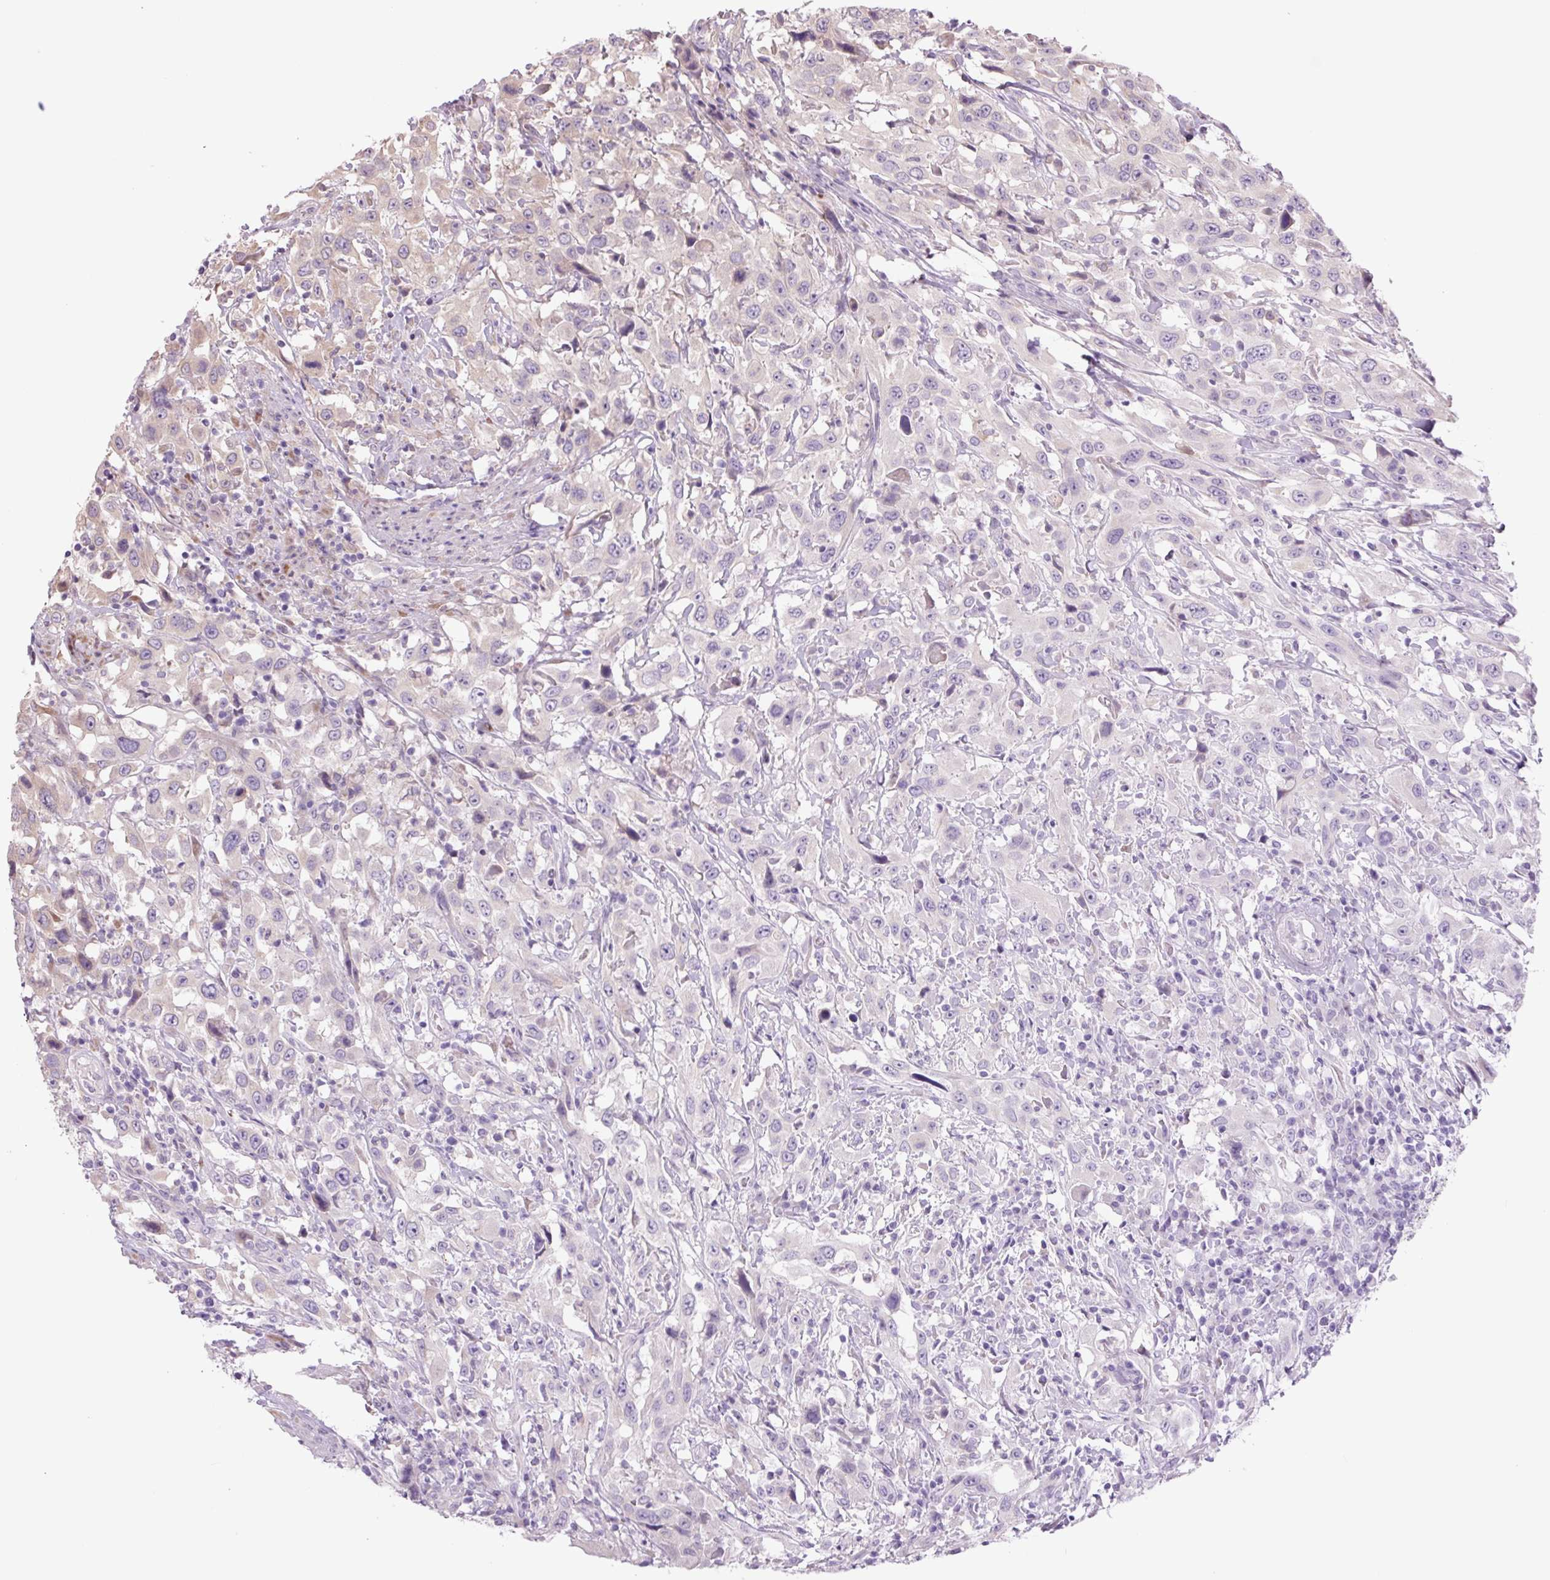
{"staining": {"intensity": "negative", "quantity": "none", "location": "none"}, "tissue": "urothelial cancer", "cell_type": "Tumor cells", "image_type": "cancer", "snomed": [{"axis": "morphology", "description": "Urothelial carcinoma, High grade"}, {"axis": "topography", "description": "Urinary bladder"}], "caption": "DAB immunohistochemical staining of human high-grade urothelial carcinoma reveals no significant positivity in tumor cells.", "gene": "PLA2G4A", "patient": {"sex": "male", "age": 61}}